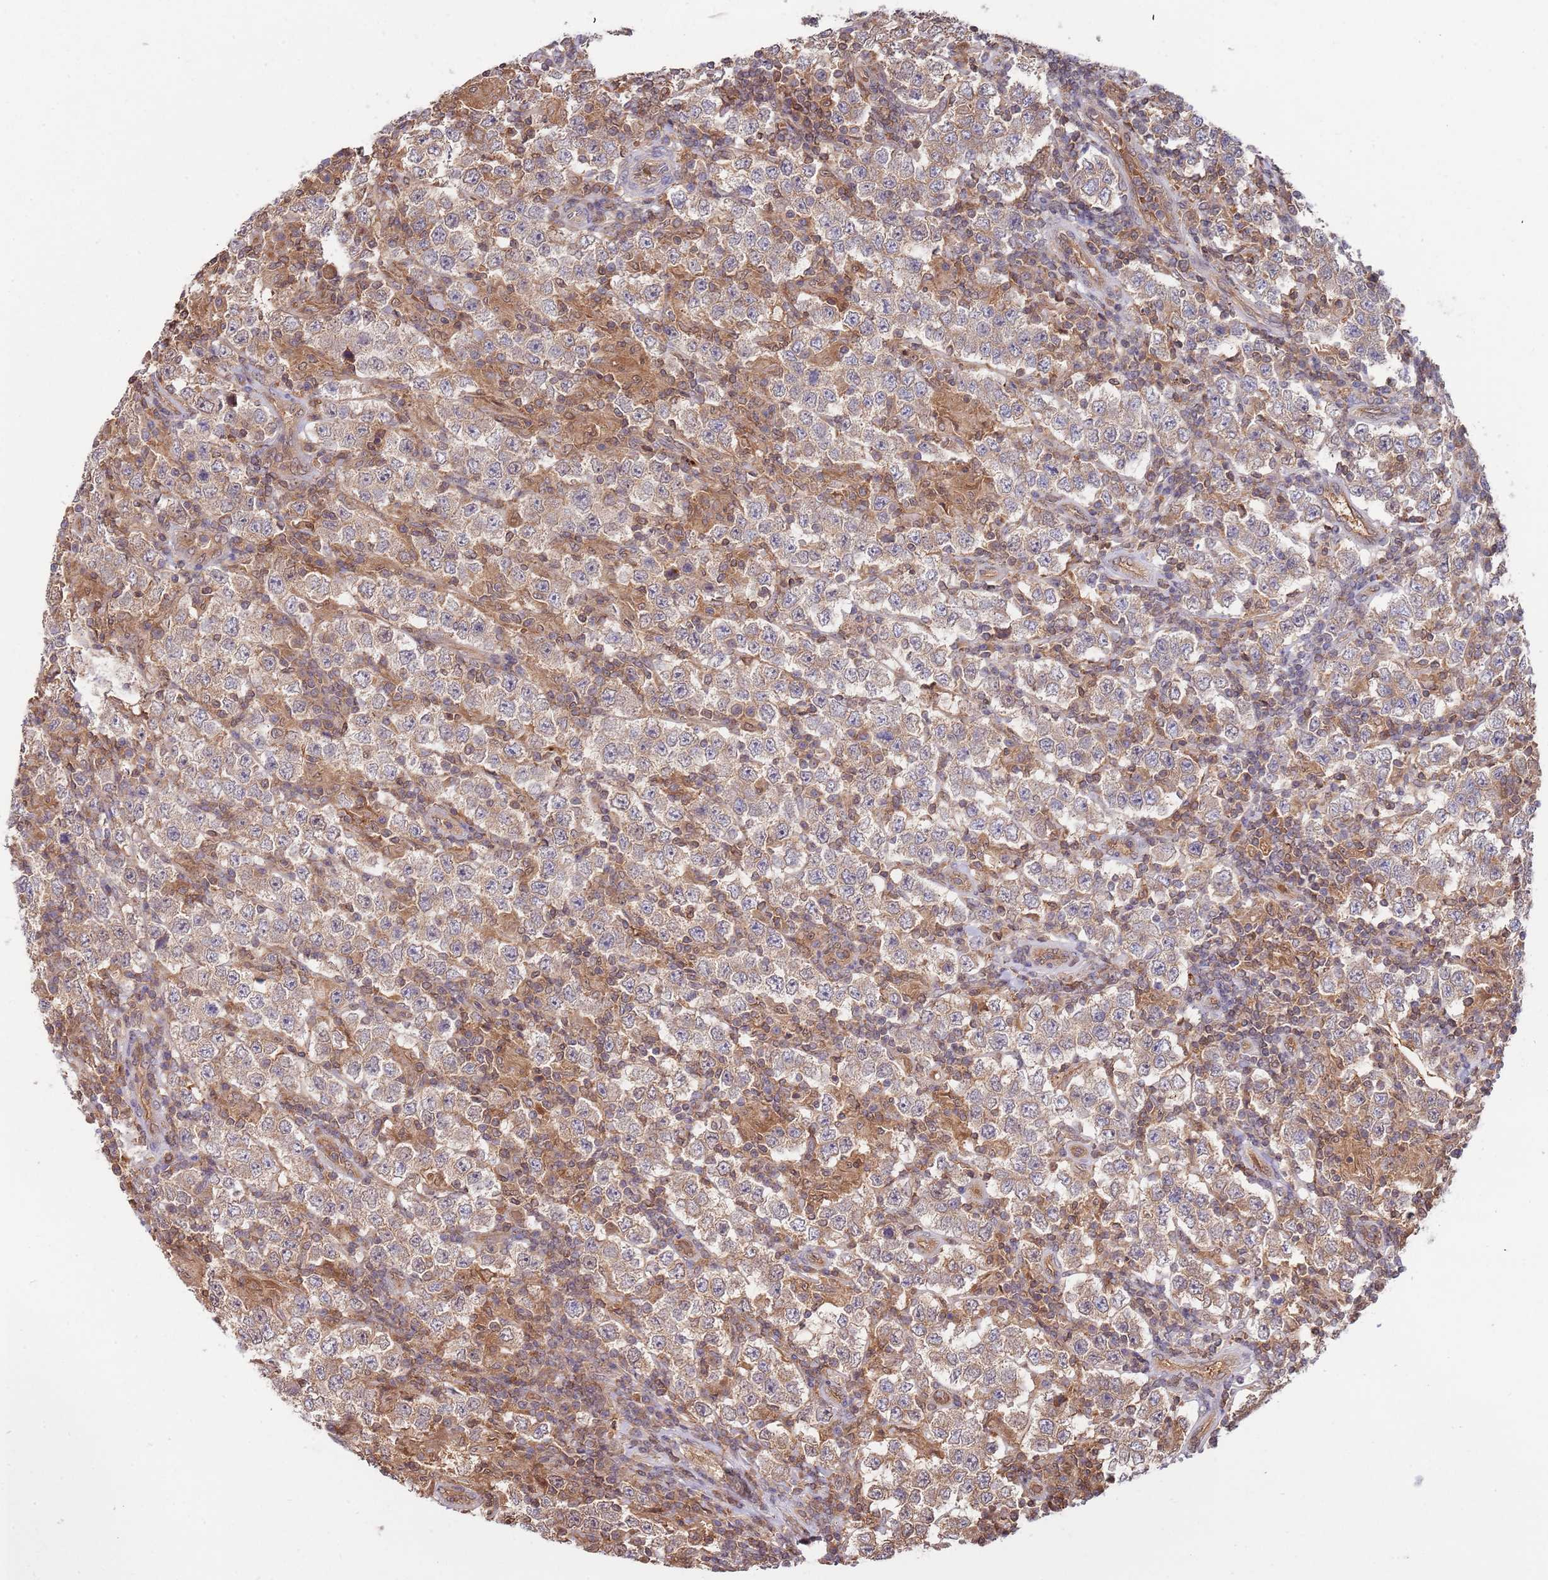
{"staining": {"intensity": "weak", "quantity": ">75%", "location": "cytoplasmic/membranous"}, "tissue": "testis cancer", "cell_type": "Tumor cells", "image_type": "cancer", "snomed": [{"axis": "morphology", "description": "Normal tissue, NOS"}, {"axis": "morphology", "description": "Urothelial carcinoma, High grade"}, {"axis": "morphology", "description": "Seminoma, NOS"}, {"axis": "morphology", "description": "Carcinoma, Embryonal, NOS"}, {"axis": "topography", "description": "Urinary bladder"}, {"axis": "topography", "description": "Testis"}], "caption": "This histopathology image reveals testis cancer stained with immunohistochemistry (IHC) to label a protein in brown. The cytoplasmic/membranous of tumor cells show weak positivity for the protein. Nuclei are counter-stained blue.", "gene": "GSDMD", "patient": {"sex": "male", "age": 41}}